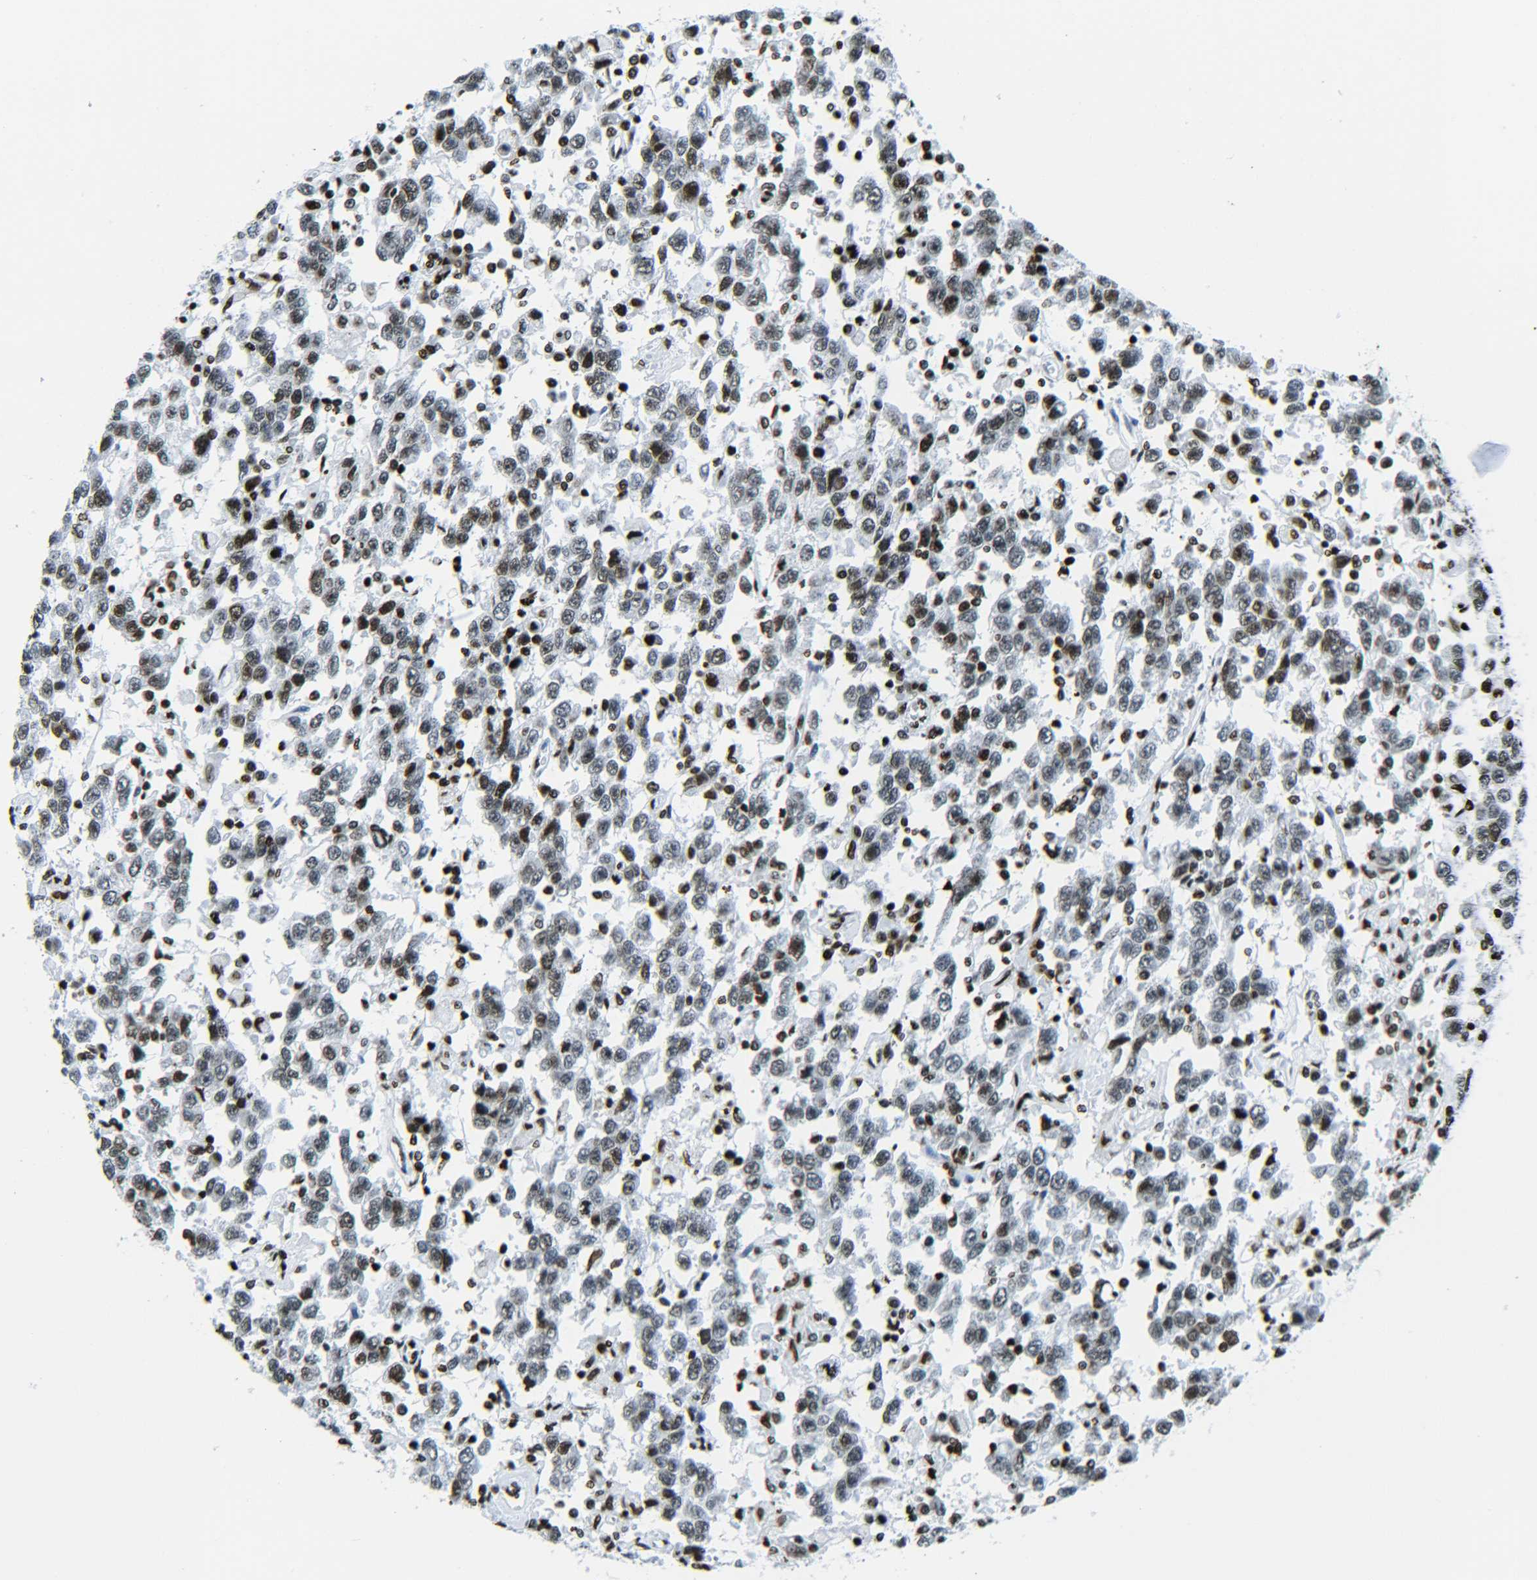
{"staining": {"intensity": "moderate", "quantity": "25%-75%", "location": "nuclear"}, "tissue": "testis cancer", "cell_type": "Tumor cells", "image_type": "cancer", "snomed": [{"axis": "morphology", "description": "Seminoma, NOS"}, {"axis": "topography", "description": "Testis"}], "caption": "The immunohistochemical stain highlights moderate nuclear expression in tumor cells of testis cancer (seminoma) tissue.", "gene": "H2AX", "patient": {"sex": "male", "age": 41}}